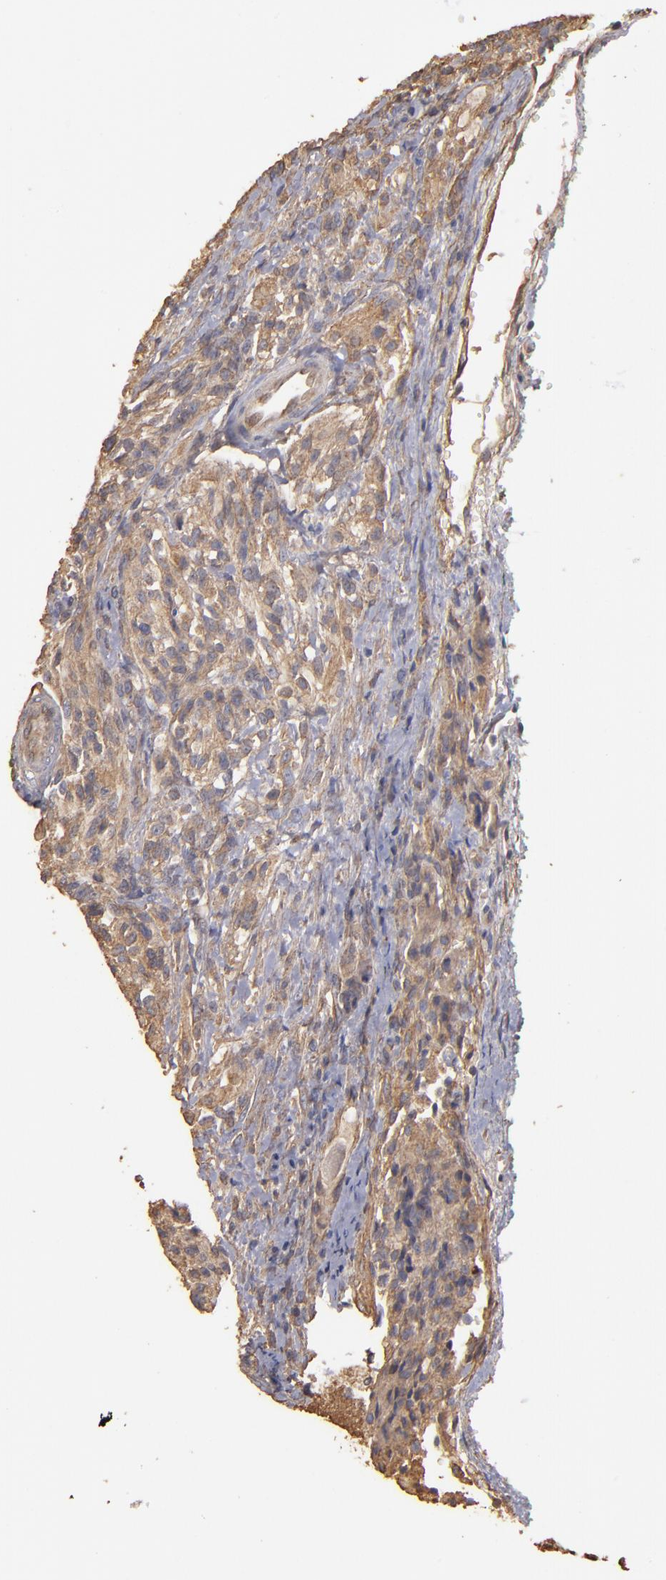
{"staining": {"intensity": "moderate", "quantity": ">75%", "location": "cytoplasmic/membranous"}, "tissue": "glioma", "cell_type": "Tumor cells", "image_type": "cancer", "snomed": [{"axis": "morphology", "description": "Normal tissue, NOS"}, {"axis": "morphology", "description": "Glioma, malignant, High grade"}, {"axis": "topography", "description": "Cerebral cortex"}], "caption": "IHC (DAB (3,3'-diaminobenzidine)) staining of glioma shows moderate cytoplasmic/membranous protein expression in approximately >75% of tumor cells. The staining was performed using DAB (3,3'-diaminobenzidine), with brown indicating positive protein expression. Nuclei are stained blue with hematoxylin.", "gene": "DMD", "patient": {"sex": "male", "age": 56}}